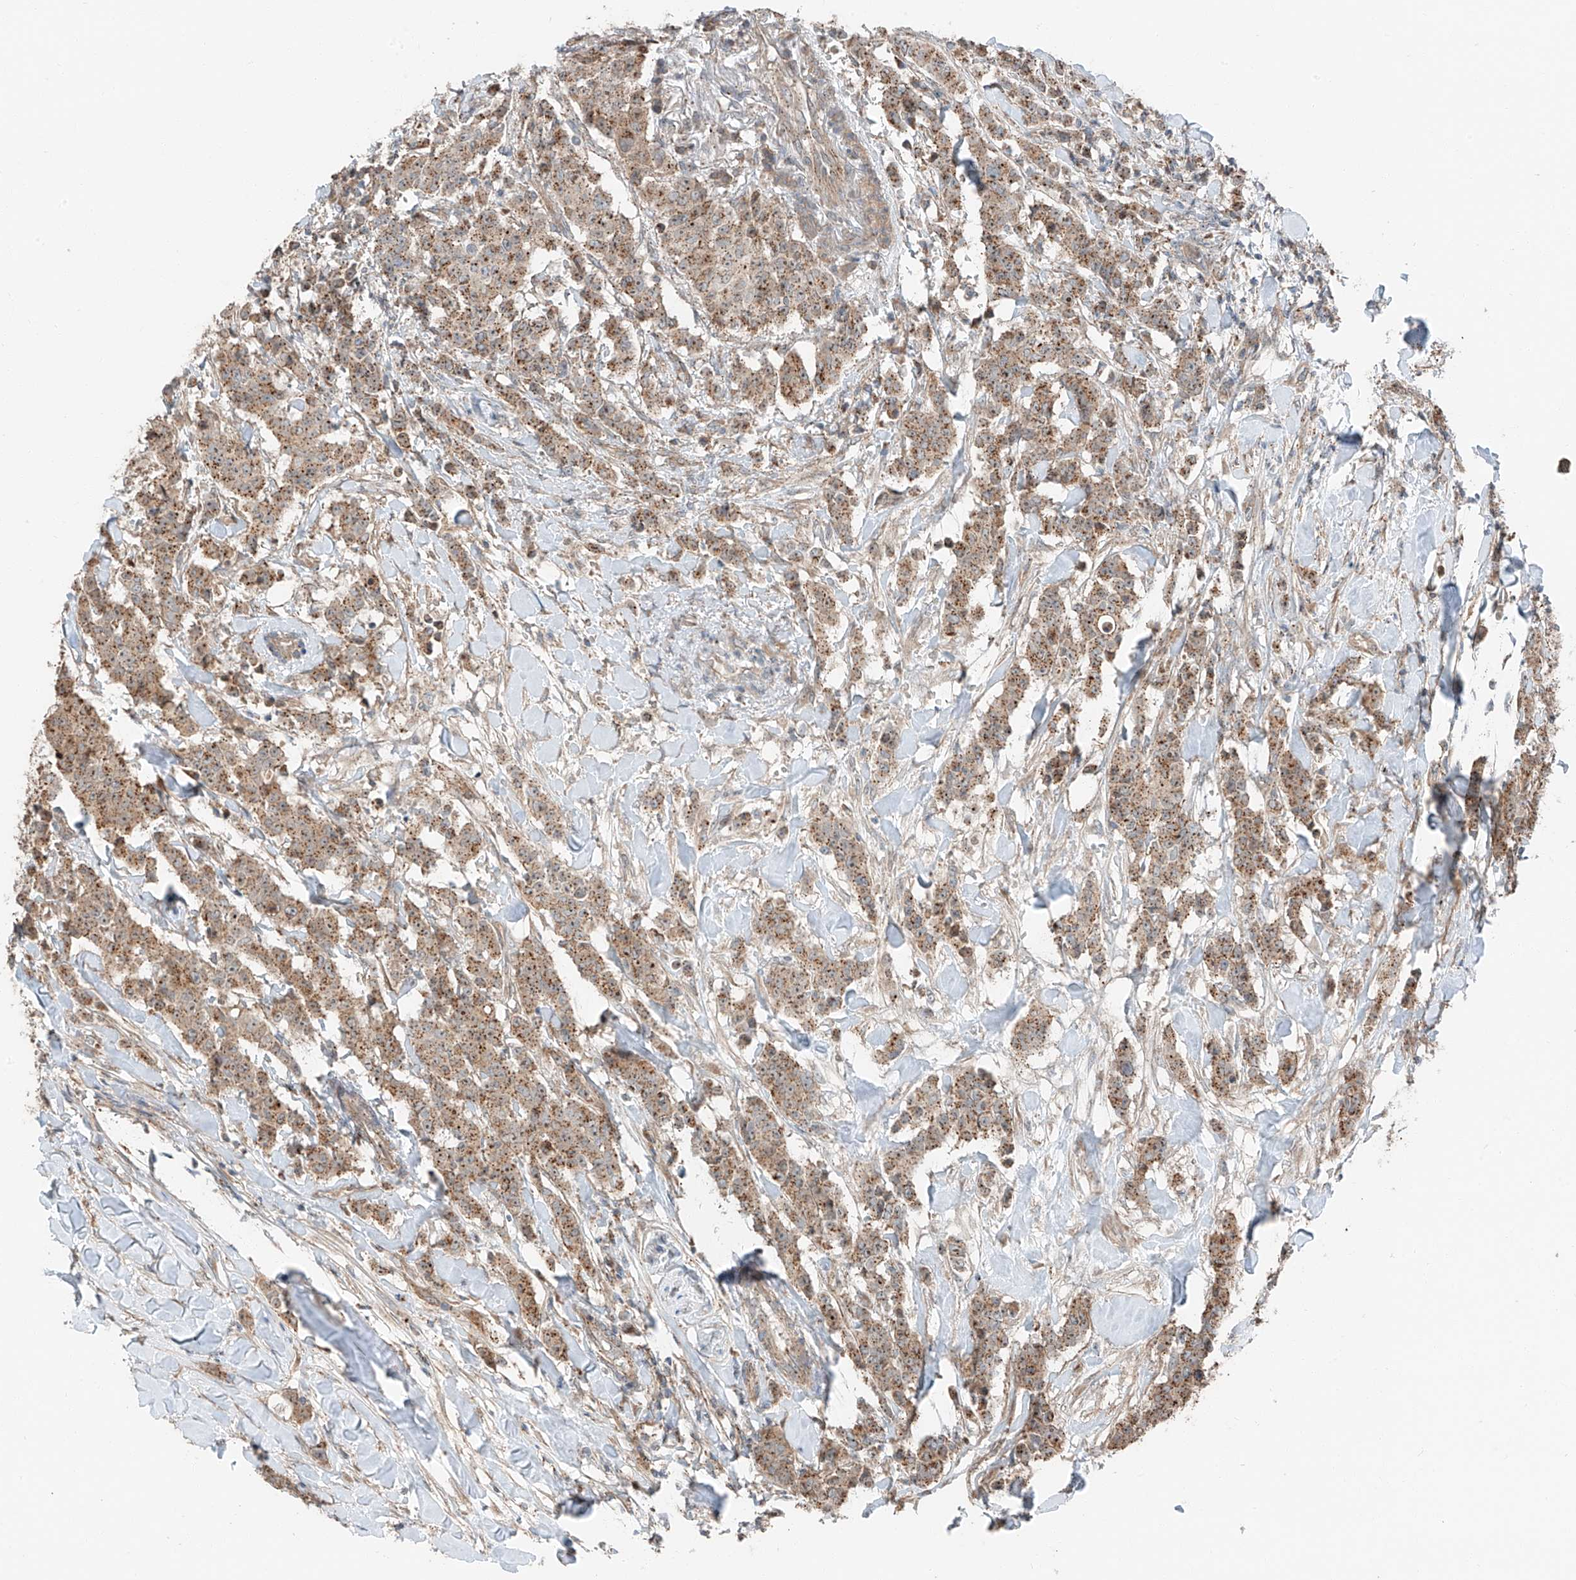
{"staining": {"intensity": "moderate", "quantity": ">75%", "location": "cytoplasmic/membranous"}, "tissue": "breast cancer", "cell_type": "Tumor cells", "image_type": "cancer", "snomed": [{"axis": "morphology", "description": "Duct carcinoma"}, {"axis": "topography", "description": "Breast"}], "caption": "Immunohistochemistry (IHC) histopathology image of neoplastic tissue: human breast cancer stained using immunohistochemistry exhibits medium levels of moderate protein expression localized specifically in the cytoplasmic/membranous of tumor cells, appearing as a cytoplasmic/membranous brown color.", "gene": "CEP162", "patient": {"sex": "female", "age": 40}}